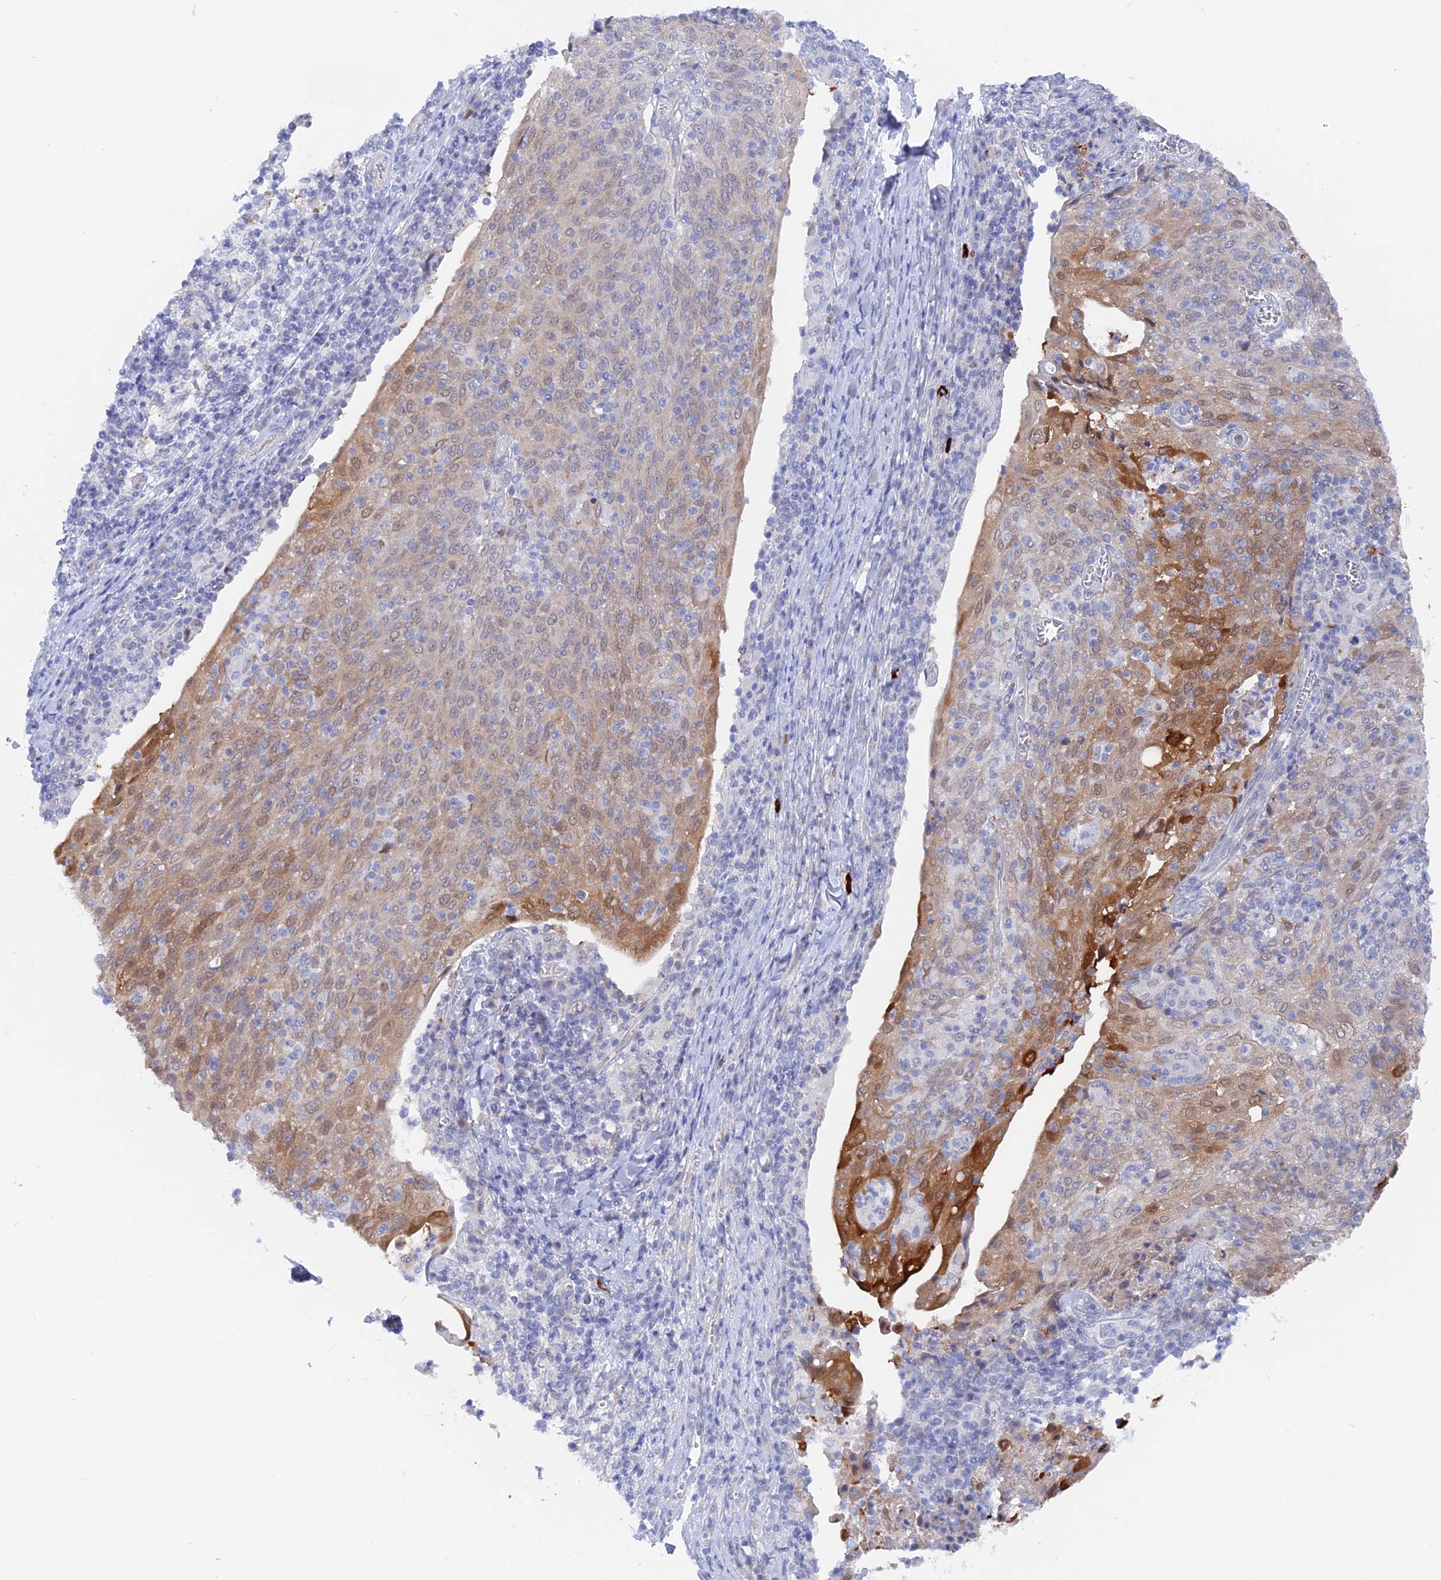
{"staining": {"intensity": "moderate", "quantity": "<25%", "location": "cytoplasmic/membranous,nuclear"}, "tissue": "cervical cancer", "cell_type": "Tumor cells", "image_type": "cancer", "snomed": [{"axis": "morphology", "description": "Squamous cell carcinoma, NOS"}, {"axis": "topography", "description": "Cervix"}], "caption": "Cervical cancer (squamous cell carcinoma) stained with DAB (3,3'-diaminobenzidine) immunohistochemistry exhibits low levels of moderate cytoplasmic/membranous and nuclear expression in approximately <25% of tumor cells. (Stains: DAB in brown, nuclei in blue, Microscopy: brightfield microscopy at high magnification).", "gene": "DACT3", "patient": {"sex": "female", "age": 52}}